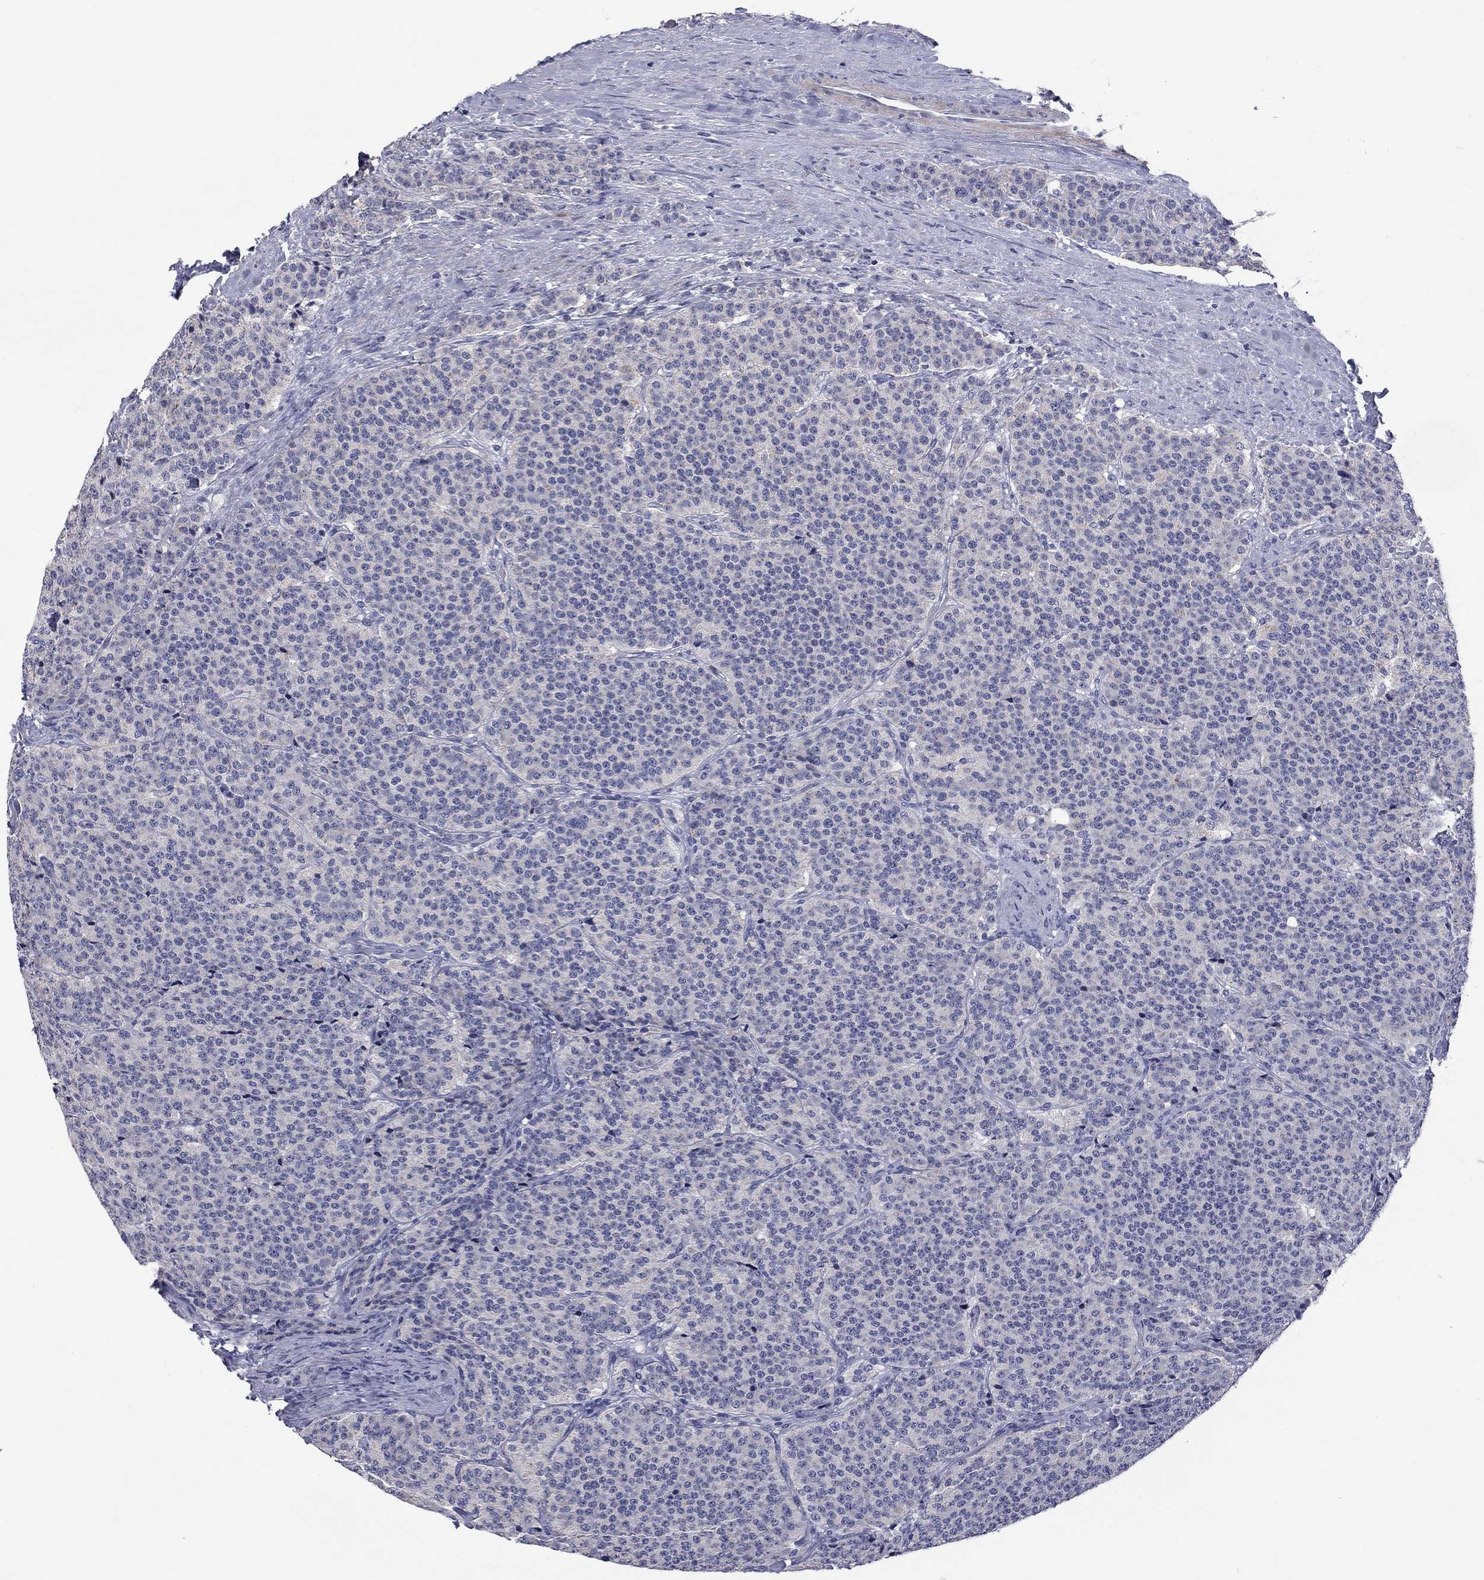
{"staining": {"intensity": "negative", "quantity": "none", "location": "none"}, "tissue": "carcinoid", "cell_type": "Tumor cells", "image_type": "cancer", "snomed": [{"axis": "morphology", "description": "Carcinoid, malignant, NOS"}, {"axis": "topography", "description": "Small intestine"}], "caption": "Immunohistochemical staining of human malignant carcinoid displays no significant expression in tumor cells.", "gene": "FRK", "patient": {"sex": "female", "age": 58}}